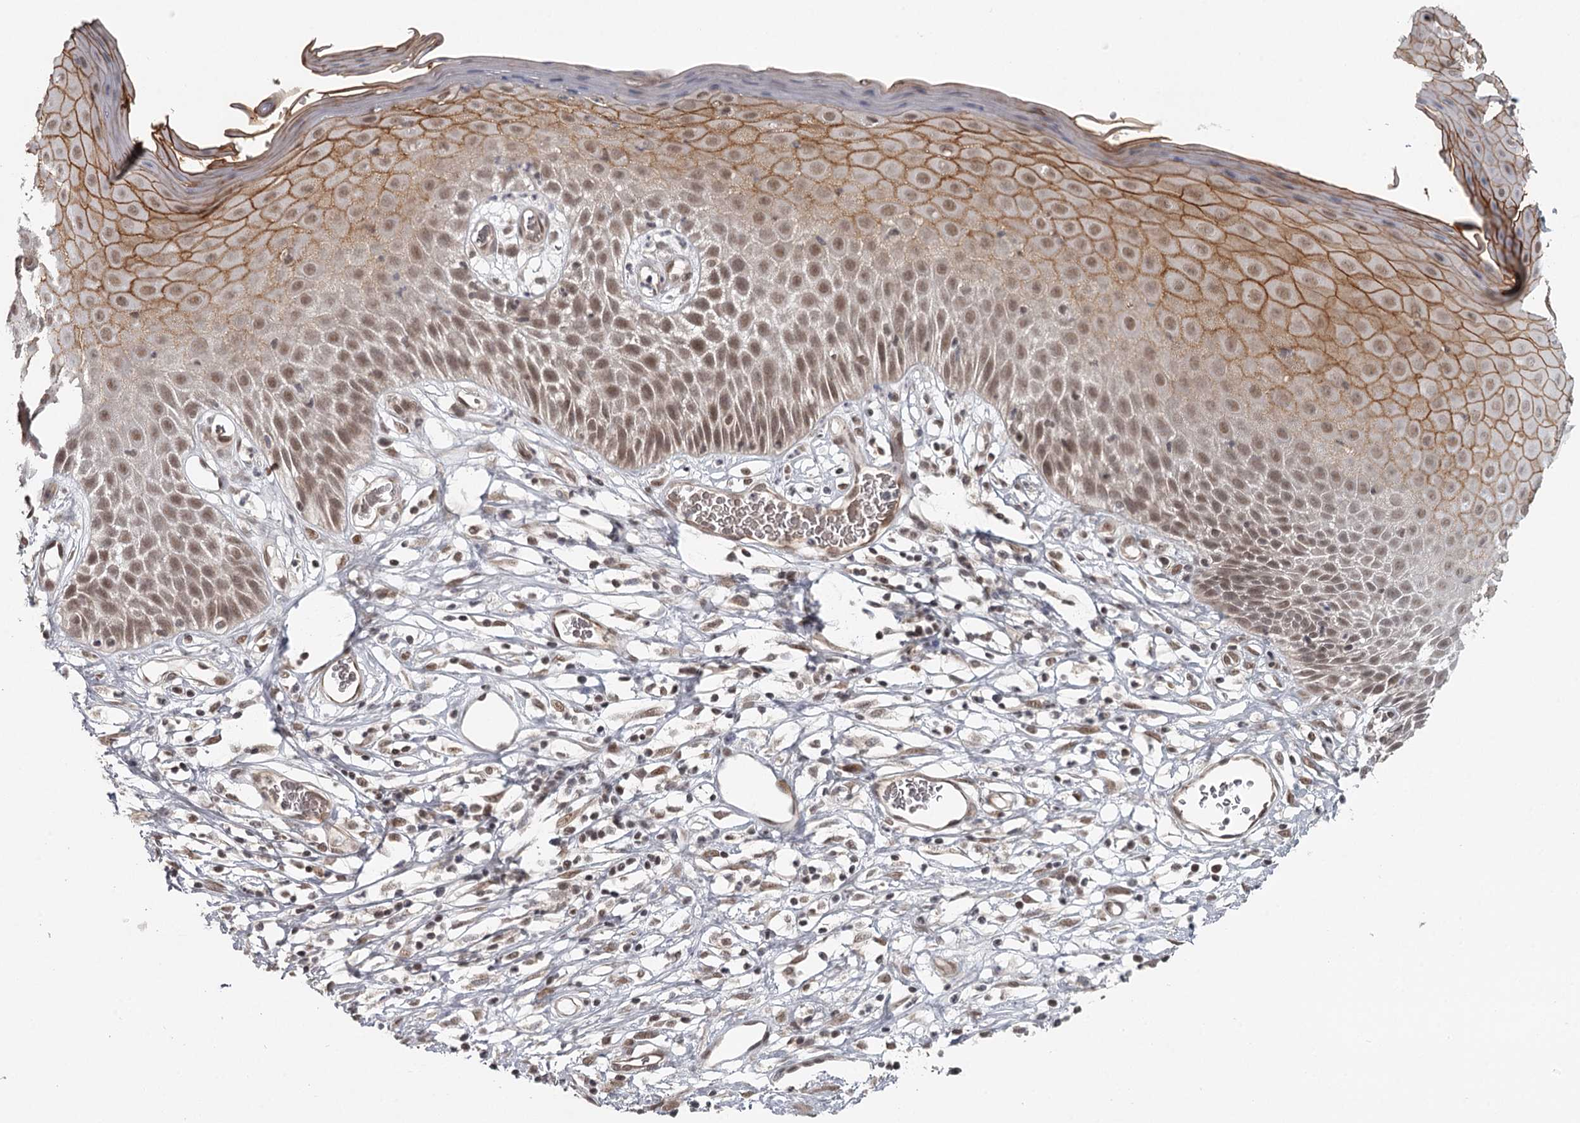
{"staining": {"intensity": "moderate", "quantity": ">75%", "location": "cytoplasmic/membranous,nuclear"}, "tissue": "skin", "cell_type": "Epidermal cells", "image_type": "normal", "snomed": [{"axis": "morphology", "description": "Normal tissue, NOS"}, {"axis": "topography", "description": "Vulva"}], "caption": "High-power microscopy captured an immunohistochemistry (IHC) photomicrograph of normal skin, revealing moderate cytoplasmic/membranous,nuclear expression in approximately >75% of epidermal cells.", "gene": "FAM13C", "patient": {"sex": "female", "age": 68}}